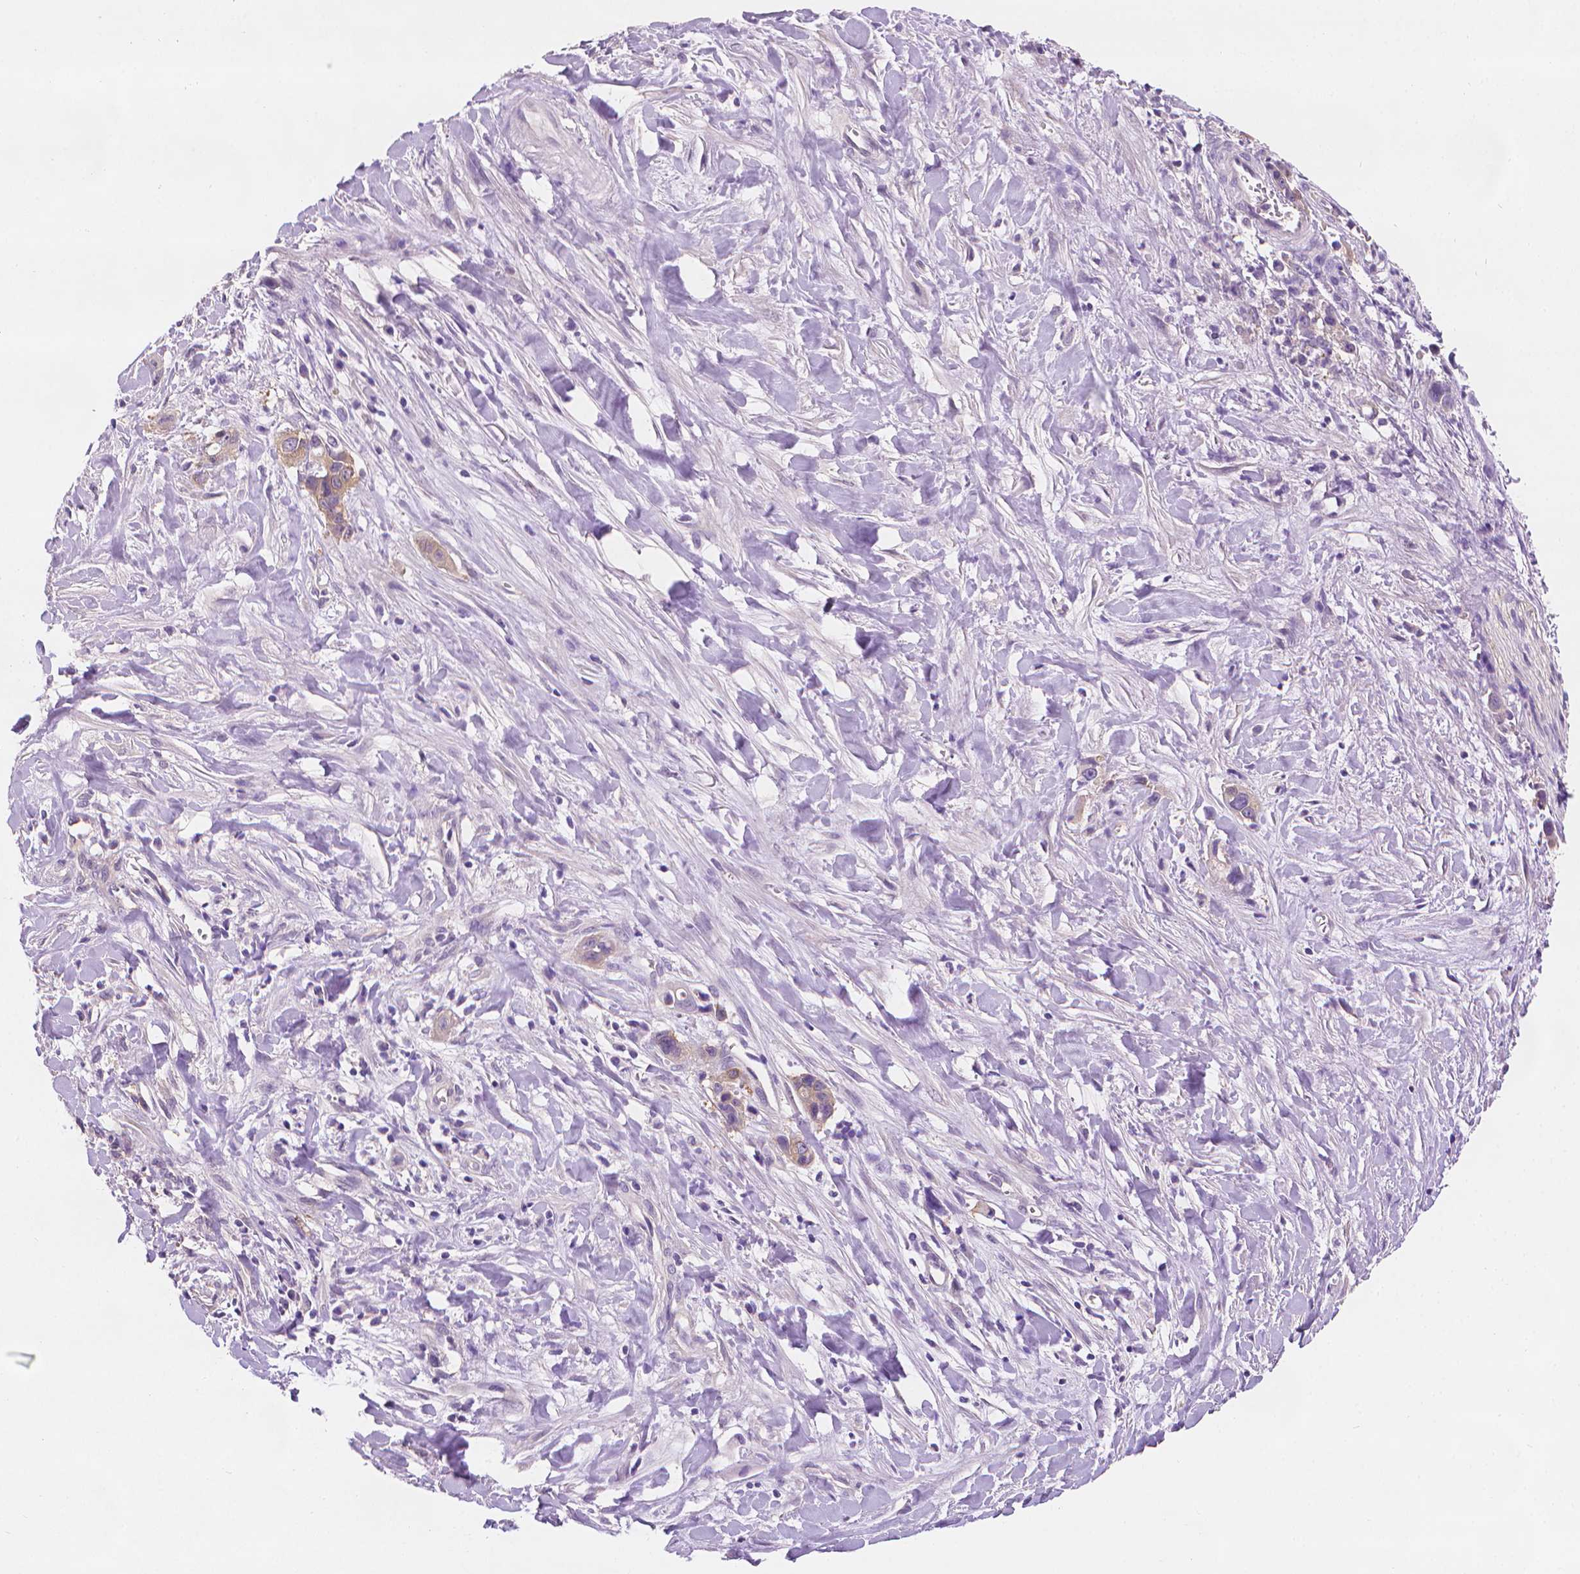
{"staining": {"intensity": "weak", "quantity": ">75%", "location": "cytoplasmic/membranous"}, "tissue": "liver cancer", "cell_type": "Tumor cells", "image_type": "cancer", "snomed": [{"axis": "morphology", "description": "Cholangiocarcinoma"}, {"axis": "topography", "description": "Liver"}], "caption": "Cholangiocarcinoma (liver) stained with a protein marker shows weak staining in tumor cells.", "gene": "FASN", "patient": {"sex": "female", "age": 79}}